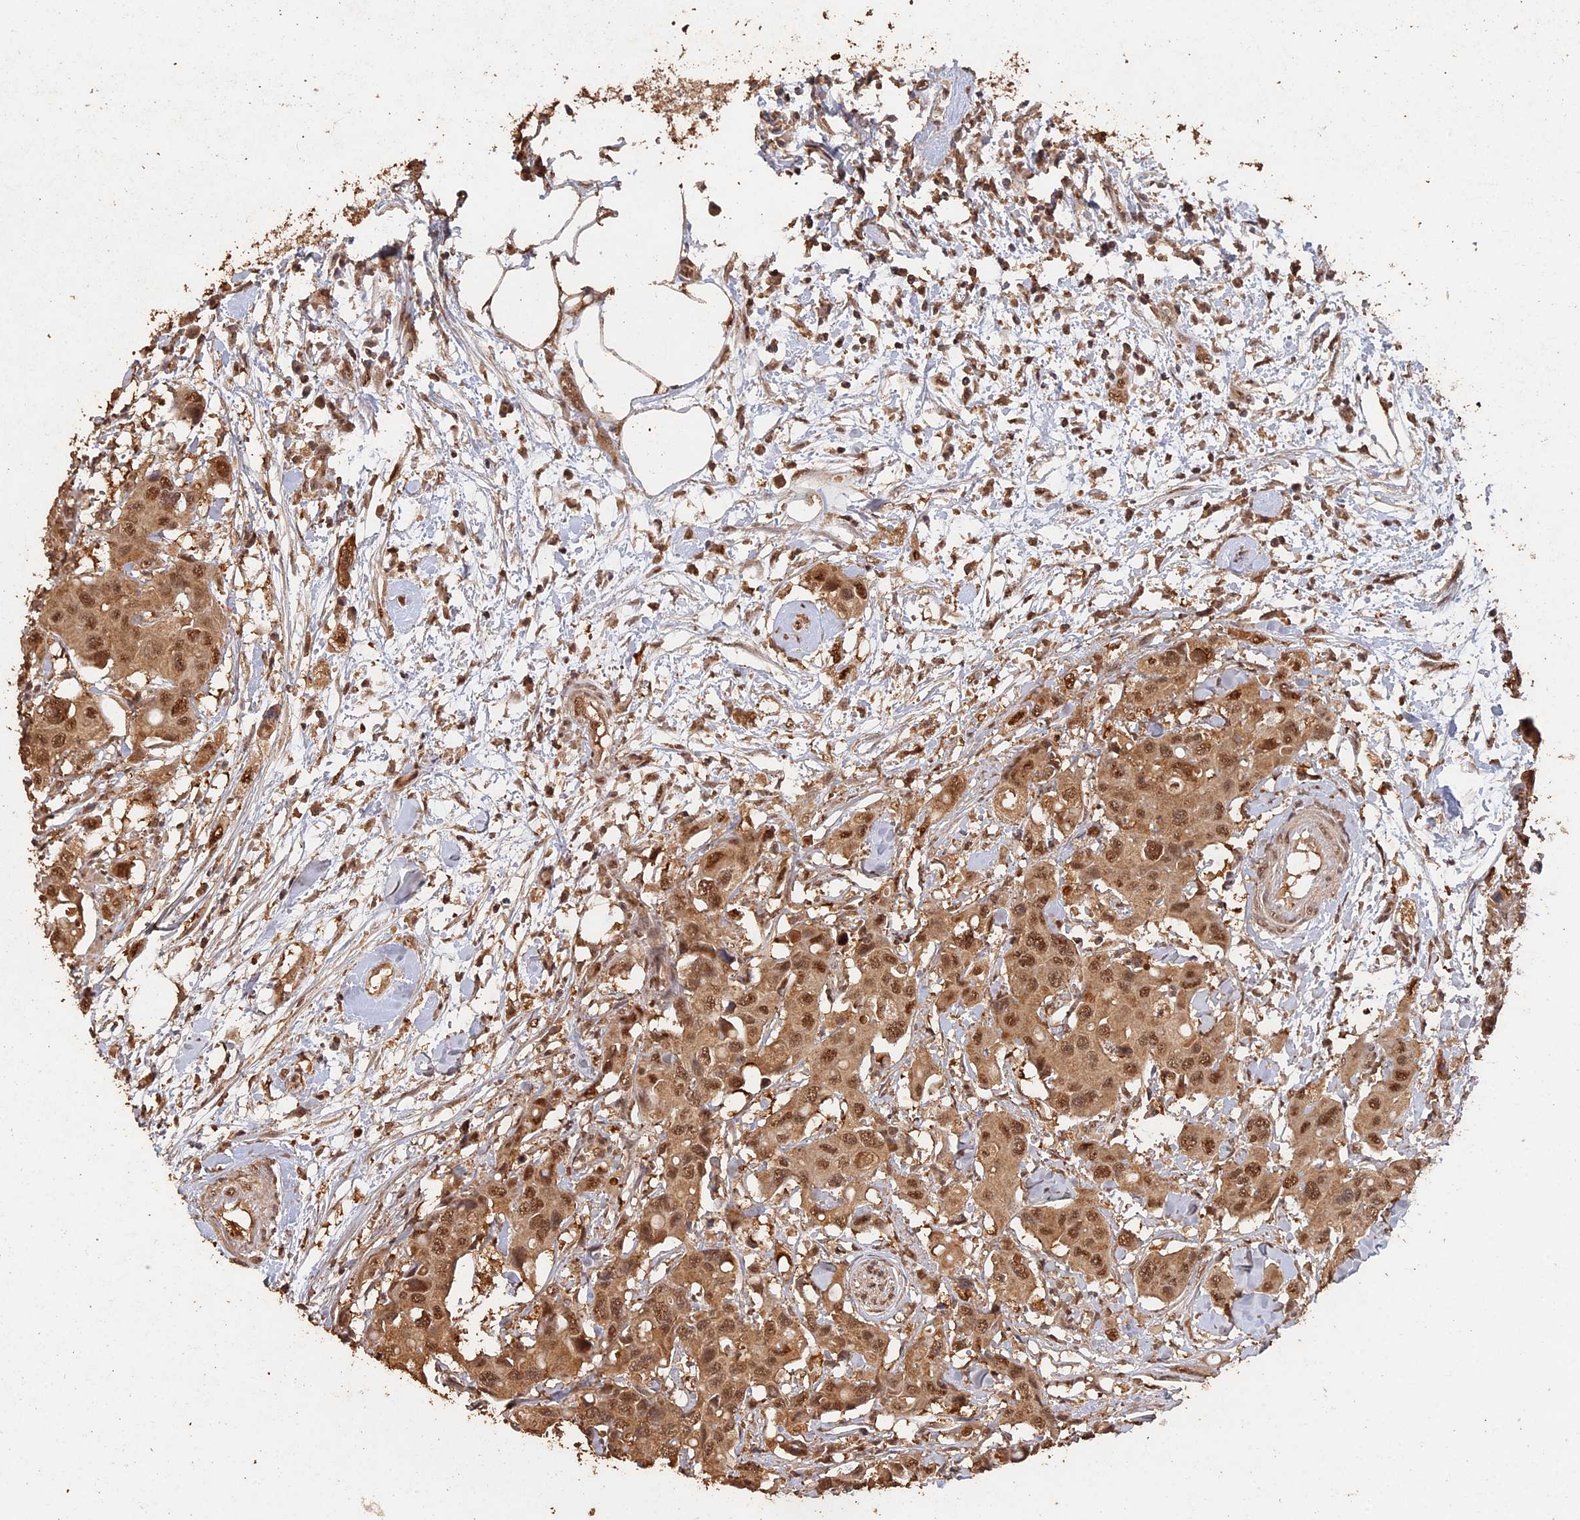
{"staining": {"intensity": "moderate", "quantity": ">75%", "location": "cytoplasmic/membranous,nuclear"}, "tissue": "colorectal cancer", "cell_type": "Tumor cells", "image_type": "cancer", "snomed": [{"axis": "morphology", "description": "Adenocarcinoma, NOS"}, {"axis": "topography", "description": "Colon"}], "caption": "A brown stain labels moderate cytoplasmic/membranous and nuclear staining of a protein in adenocarcinoma (colorectal) tumor cells. The staining was performed using DAB, with brown indicating positive protein expression. Nuclei are stained blue with hematoxylin.", "gene": "PSMC6", "patient": {"sex": "male", "age": 77}}